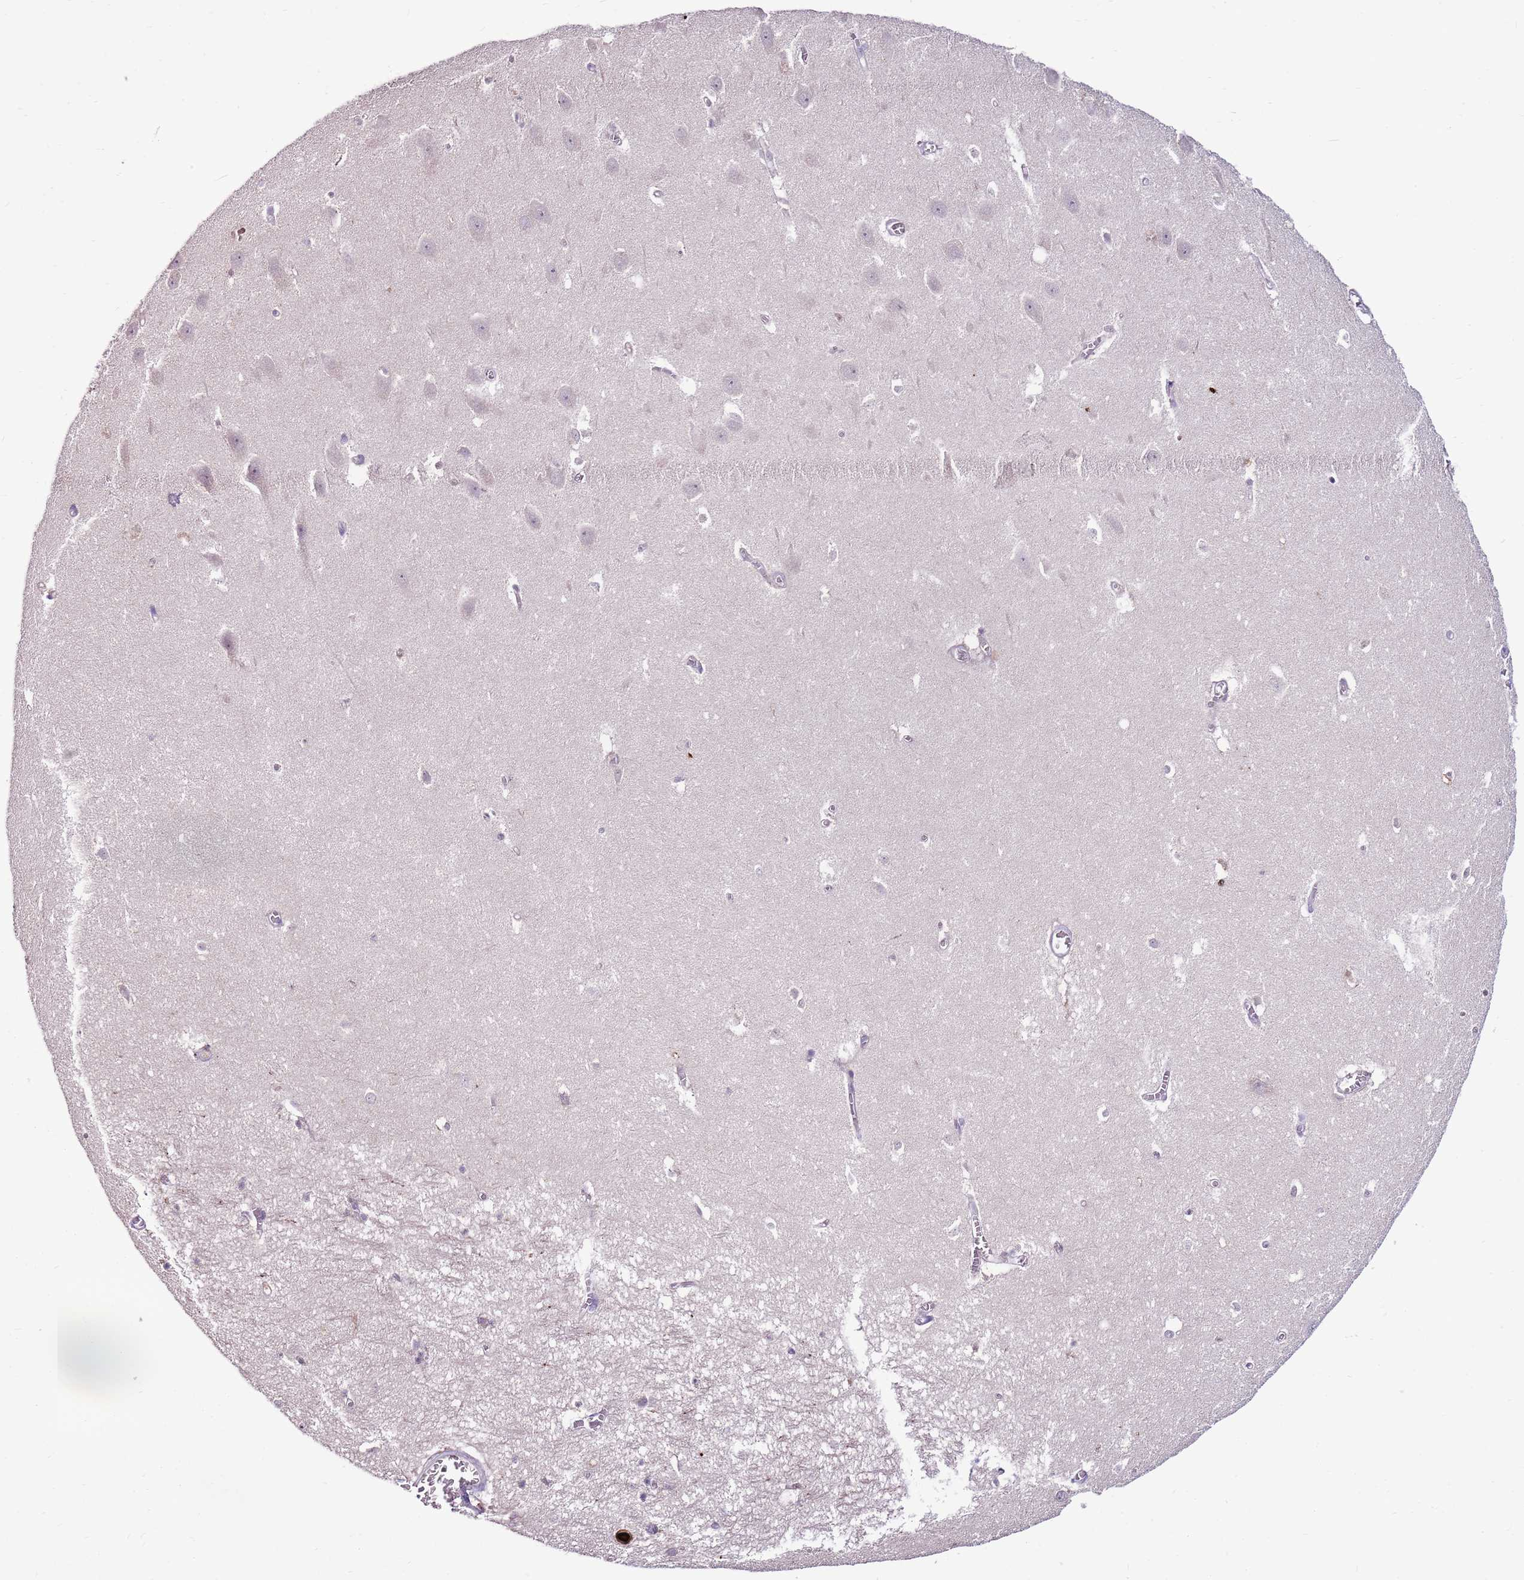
{"staining": {"intensity": "negative", "quantity": "none", "location": "none"}, "tissue": "hippocampus", "cell_type": "Glial cells", "image_type": "normal", "snomed": [{"axis": "morphology", "description": "Normal tissue, NOS"}, {"axis": "topography", "description": "Hippocampus"}], "caption": "Immunohistochemistry (IHC) photomicrograph of normal hippocampus: human hippocampus stained with DAB reveals no significant protein staining in glial cells.", "gene": "ZSWIM1", "patient": {"sex": "female", "age": 64}}